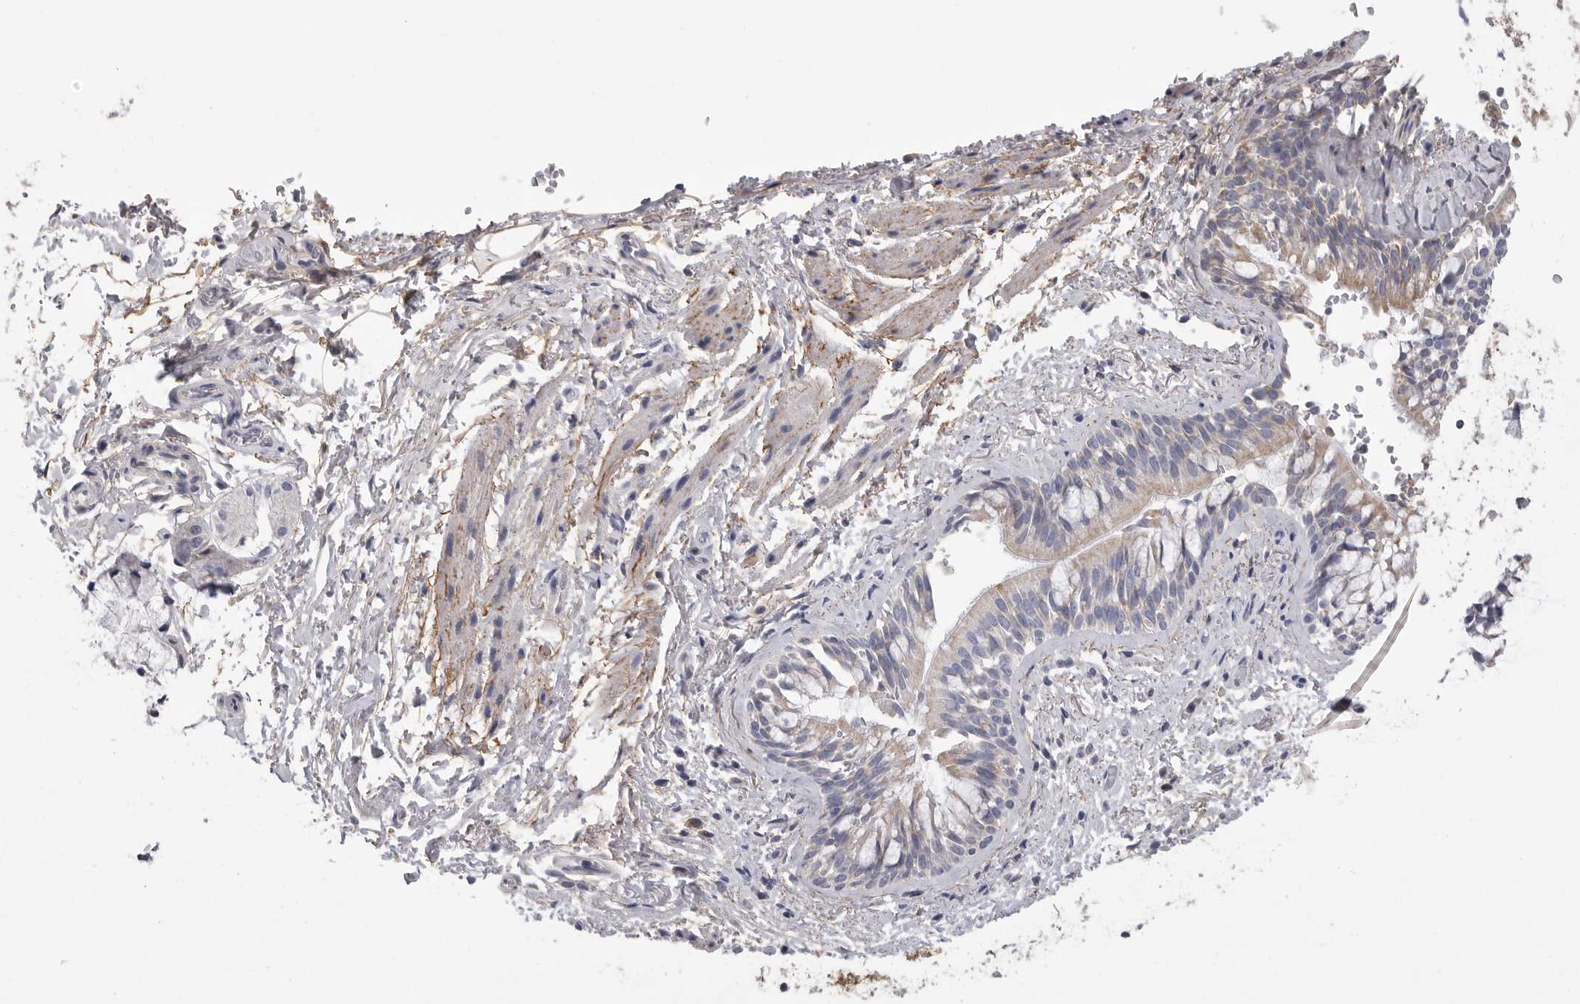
{"staining": {"intensity": "weak", "quantity": ">75%", "location": "cytoplasmic/membranous"}, "tissue": "bronchus", "cell_type": "Respiratory epithelial cells", "image_type": "normal", "snomed": [{"axis": "morphology", "description": "Normal tissue, NOS"}, {"axis": "morphology", "description": "Inflammation, NOS"}, {"axis": "topography", "description": "Cartilage tissue"}, {"axis": "topography", "description": "Bronchus"}, {"axis": "topography", "description": "Lung"}], "caption": "The image demonstrates a brown stain indicating the presence of a protein in the cytoplasmic/membranous of respiratory epithelial cells in bronchus.", "gene": "SDC3", "patient": {"sex": "female", "age": 64}}